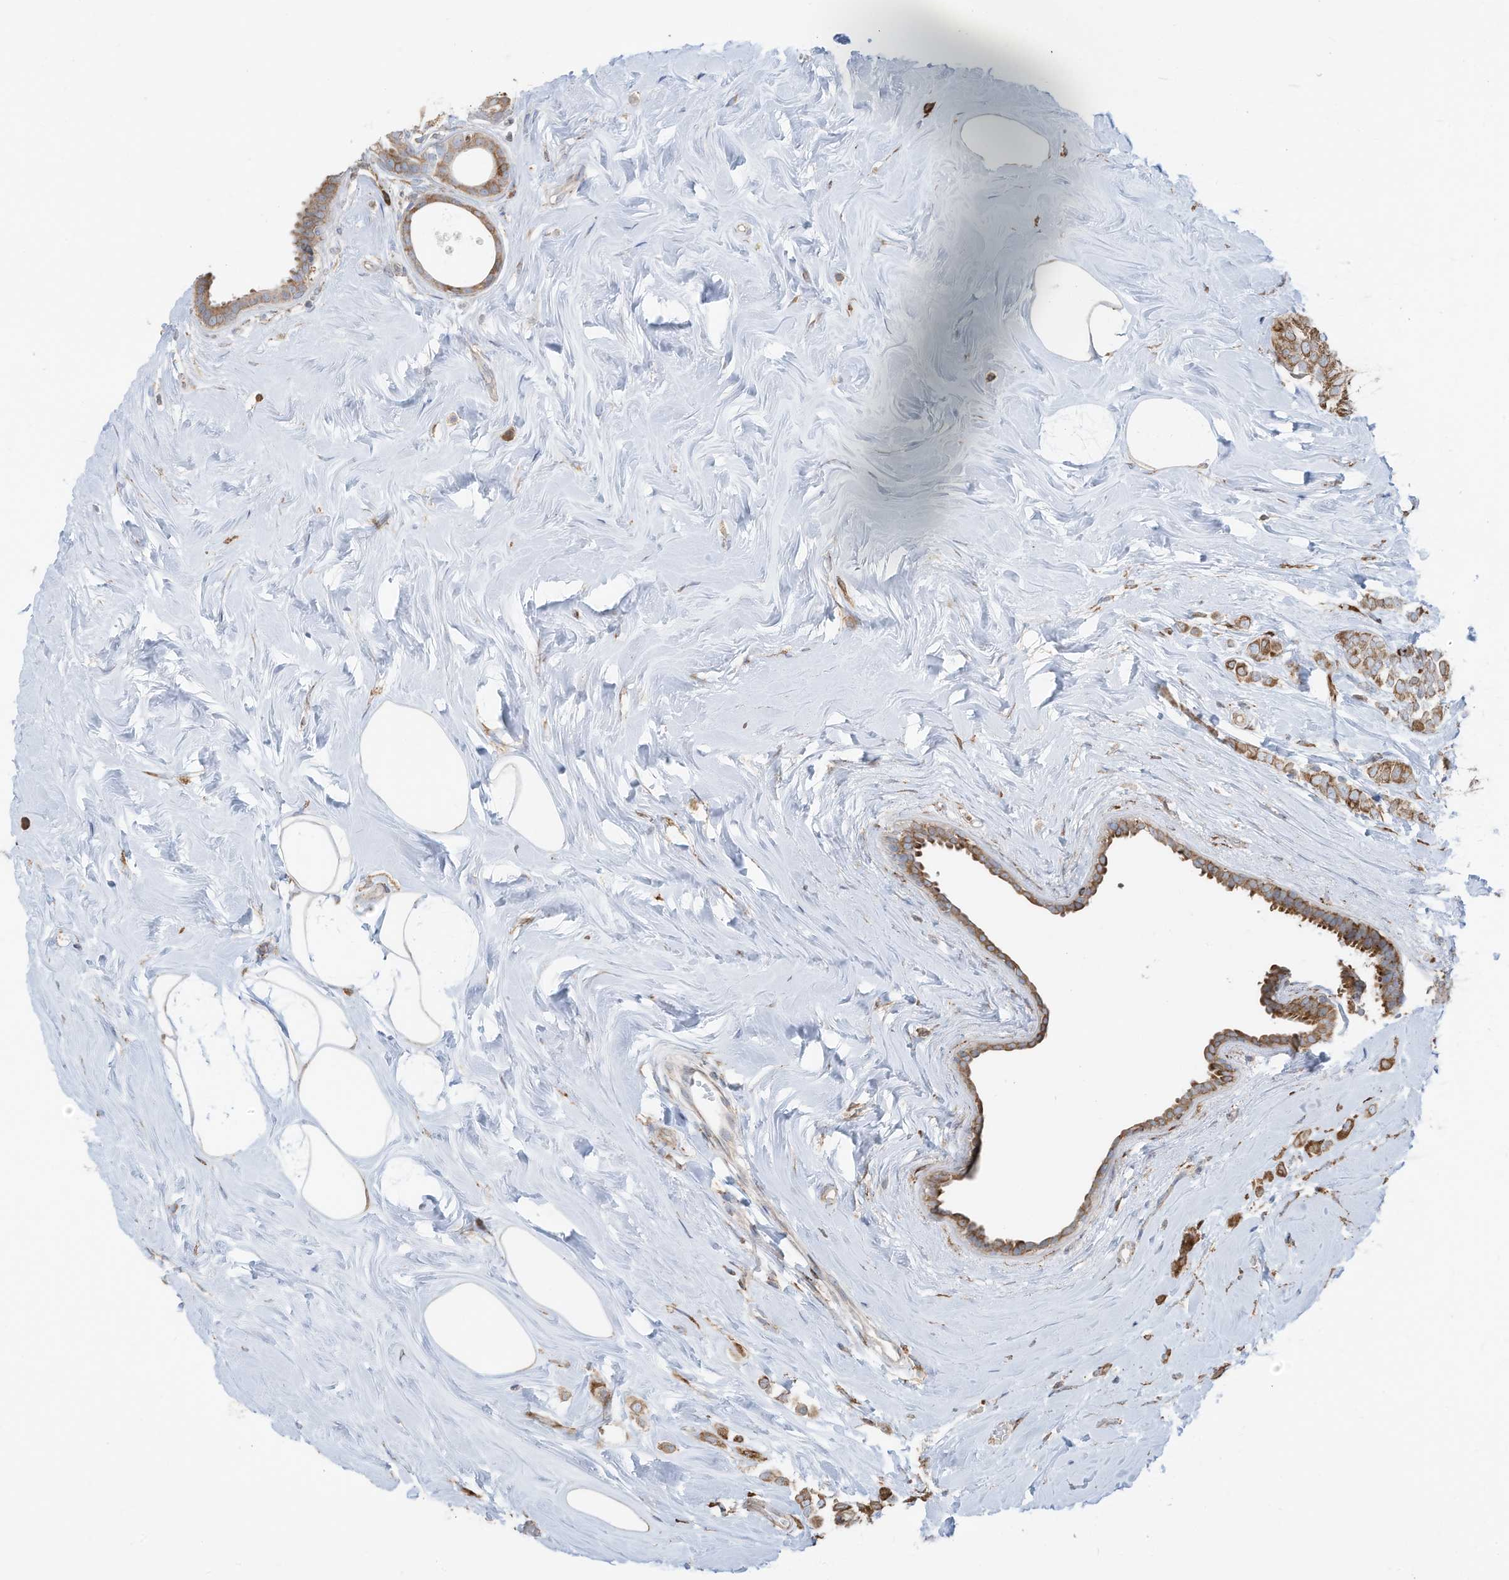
{"staining": {"intensity": "moderate", "quantity": ">75%", "location": "cytoplasmic/membranous"}, "tissue": "breast cancer", "cell_type": "Tumor cells", "image_type": "cancer", "snomed": [{"axis": "morphology", "description": "Lobular carcinoma"}, {"axis": "topography", "description": "Breast"}], "caption": "Tumor cells show medium levels of moderate cytoplasmic/membranous staining in about >75% of cells in human lobular carcinoma (breast).", "gene": "ZNF354C", "patient": {"sex": "female", "age": 47}}